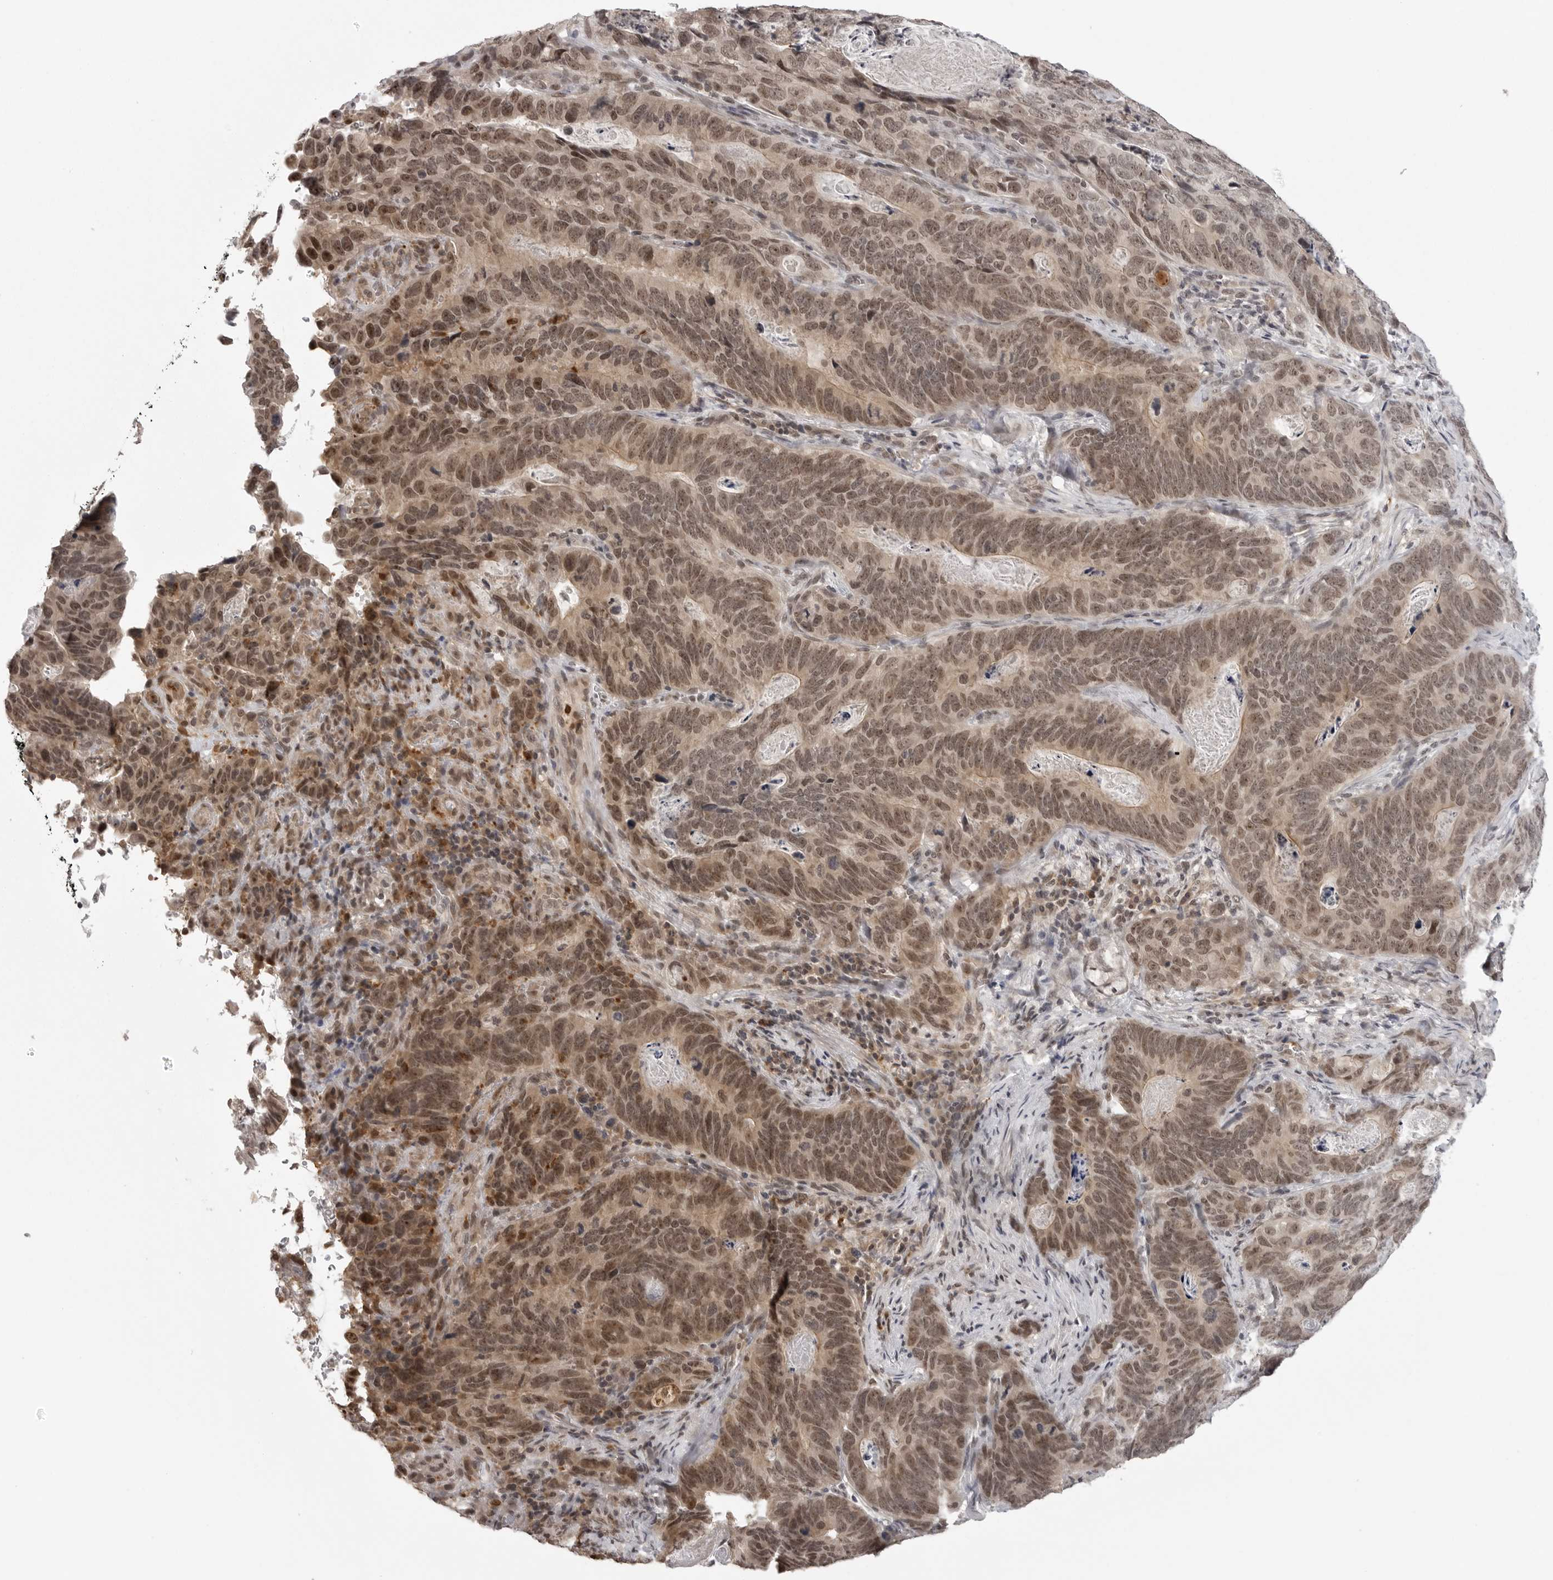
{"staining": {"intensity": "moderate", "quantity": ">75%", "location": "cytoplasmic/membranous,nuclear"}, "tissue": "stomach cancer", "cell_type": "Tumor cells", "image_type": "cancer", "snomed": [{"axis": "morphology", "description": "Normal tissue, NOS"}, {"axis": "morphology", "description": "Adenocarcinoma, NOS"}, {"axis": "topography", "description": "Stomach"}], "caption": "Human stomach cancer stained for a protein (brown) exhibits moderate cytoplasmic/membranous and nuclear positive expression in about >75% of tumor cells.", "gene": "PEG3", "patient": {"sex": "female", "age": 89}}